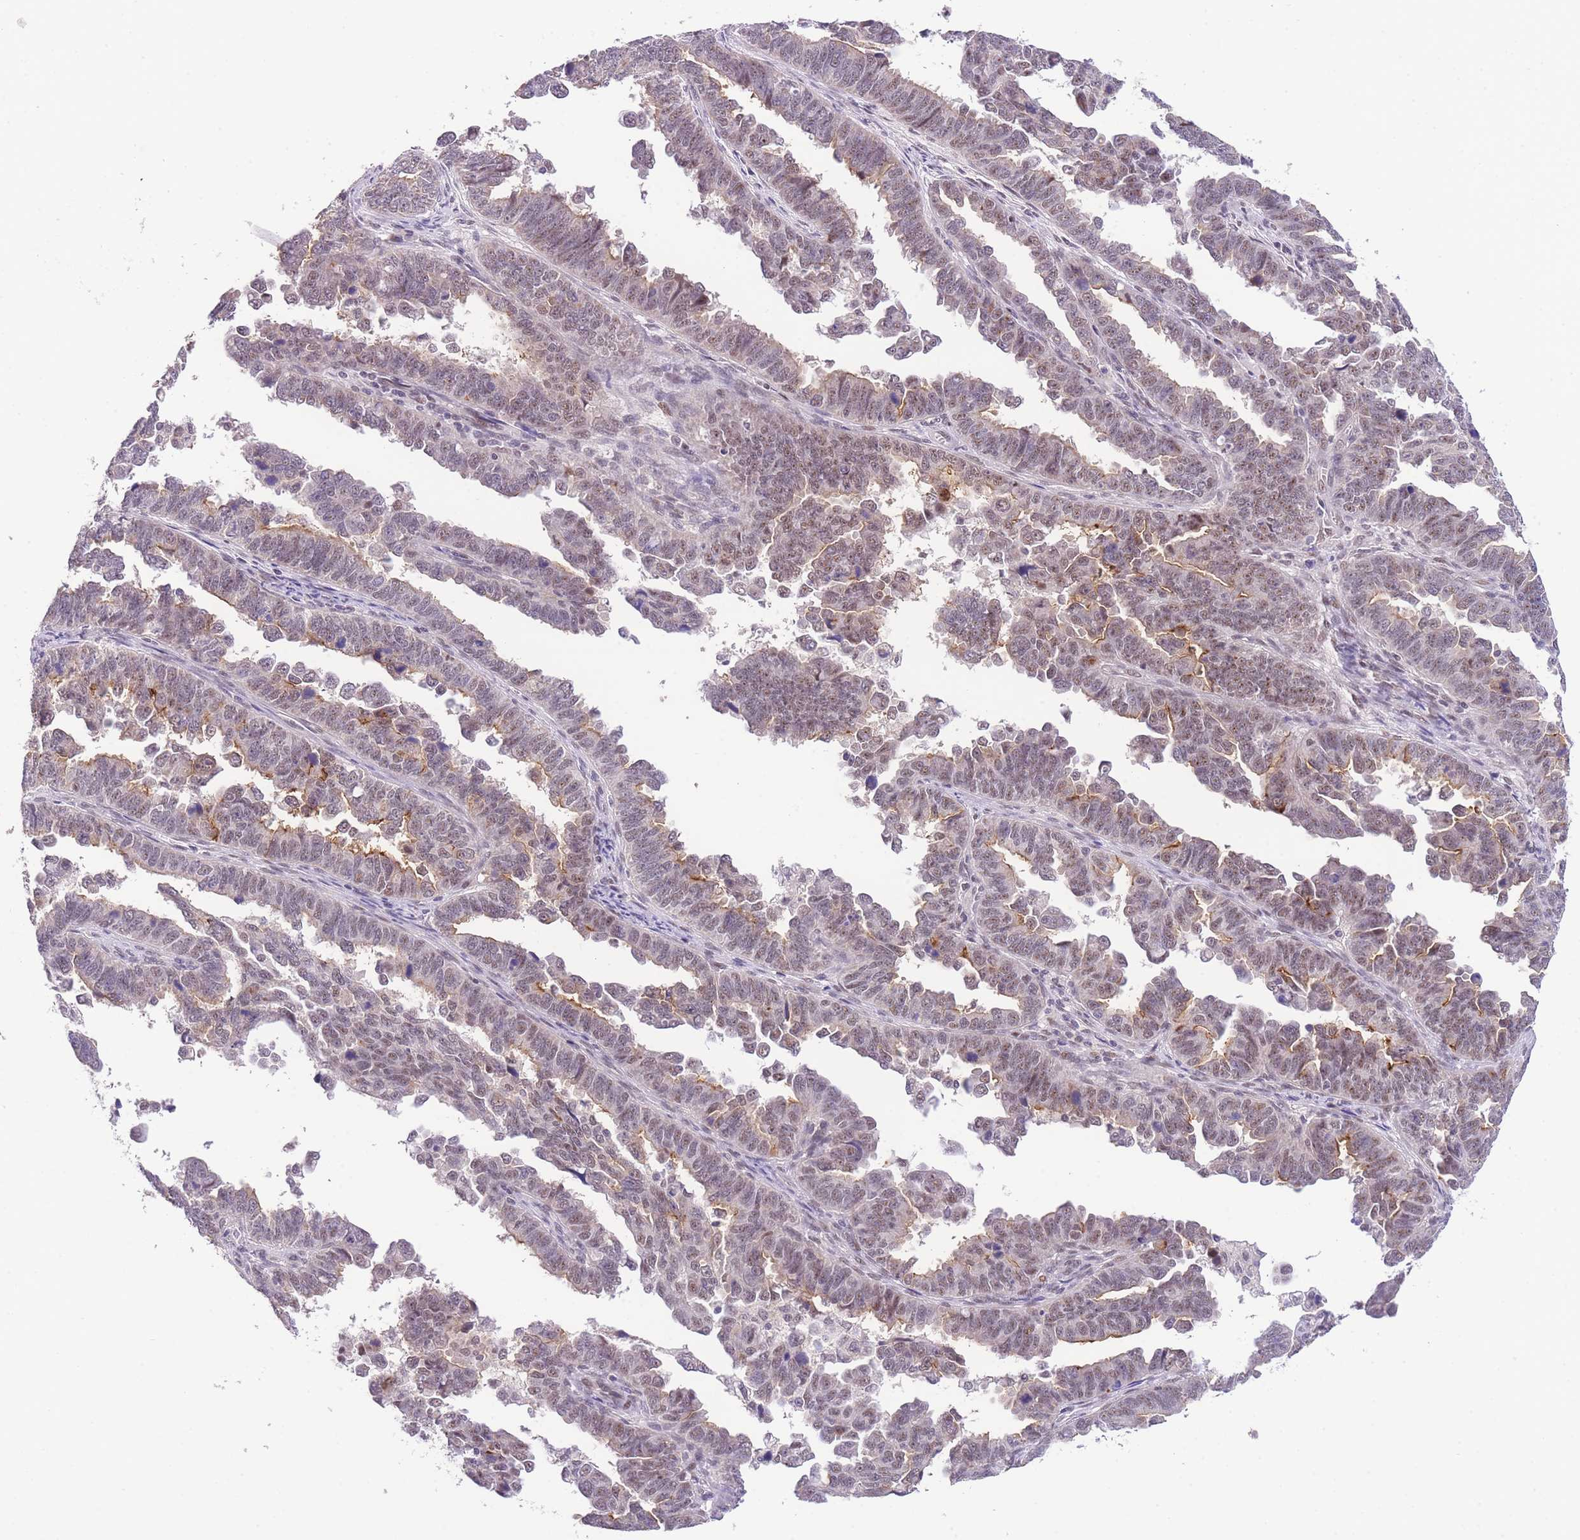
{"staining": {"intensity": "weak", "quantity": "25%-75%", "location": "nuclear"}, "tissue": "endometrial cancer", "cell_type": "Tumor cells", "image_type": "cancer", "snomed": [{"axis": "morphology", "description": "Adenocarcinoma, NOS"}, {"axis": "topography", "description": "Endometrium"}], "caption": "This image demonstrates immunohistochemistry (IHC) staining of human endometrial cancer (adenocarcinoma), with low weak nuclear staining in about 25%-75% of tumor cells.", "gene": "SLC35F2", "patient": {"sex": "female", "age": 75}}